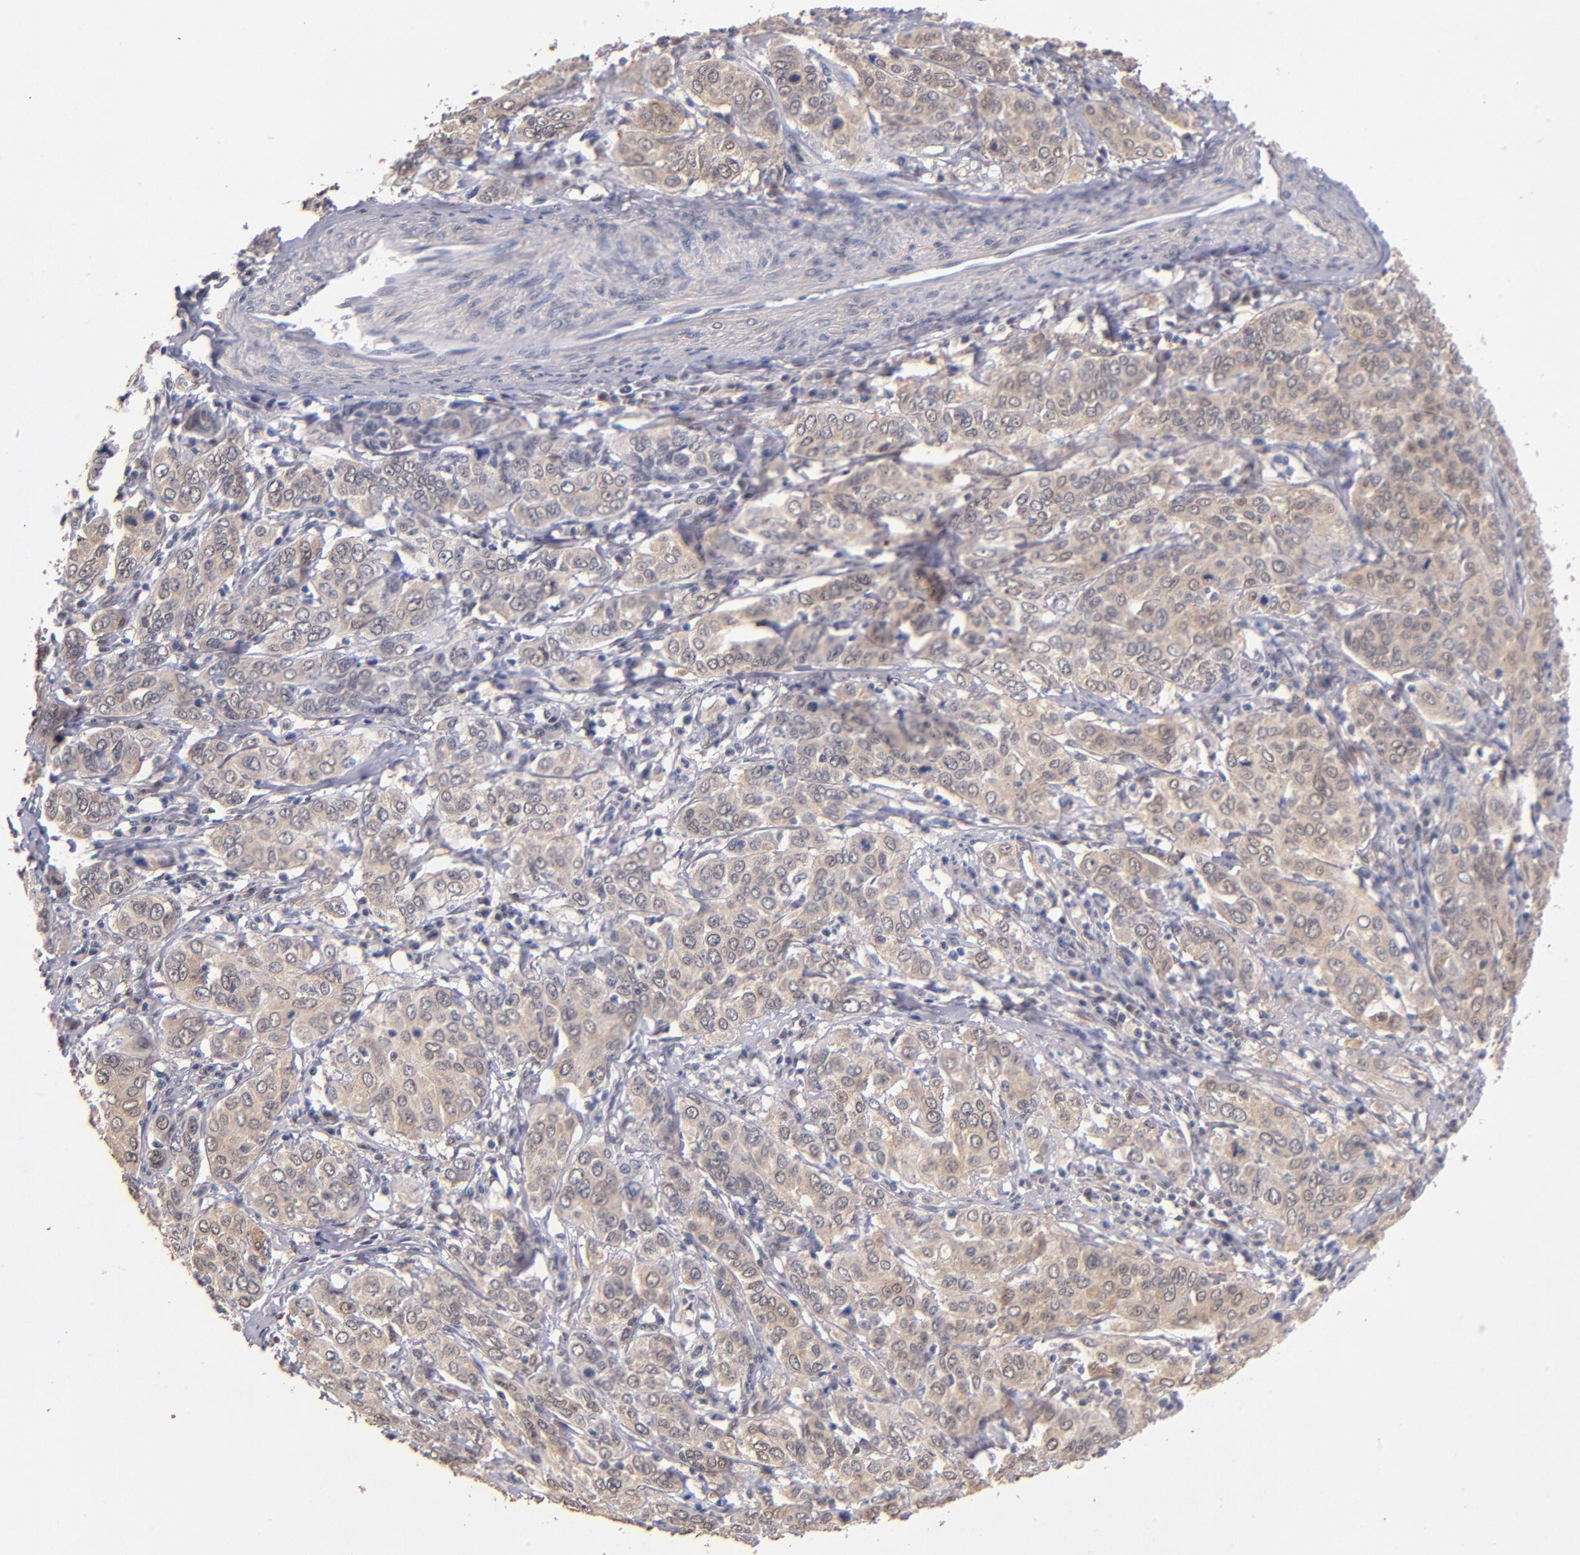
{"staining": {"intensity": "weak", "quantity": ">75%", "location": "cytoplasmic/membranous"}, "tissue": "cervical cancer", "cell_type": "Tumor cells", "image_type": "cancer", "snomed": [{"axis": "morphology", "description": "Squamous cell carcinoma, NOS"}, {"axis": "topography", "description": "Cervix"}], "caption": "Immunohistochemical staining of cervical cancer (squamous cell carcinoma) displays low levels of weak cytoplasmic/membranous expression in approximately >75% of tumor cells.", "gene": "PSMD10", "patient": {"sex": "female", "age": 38}}